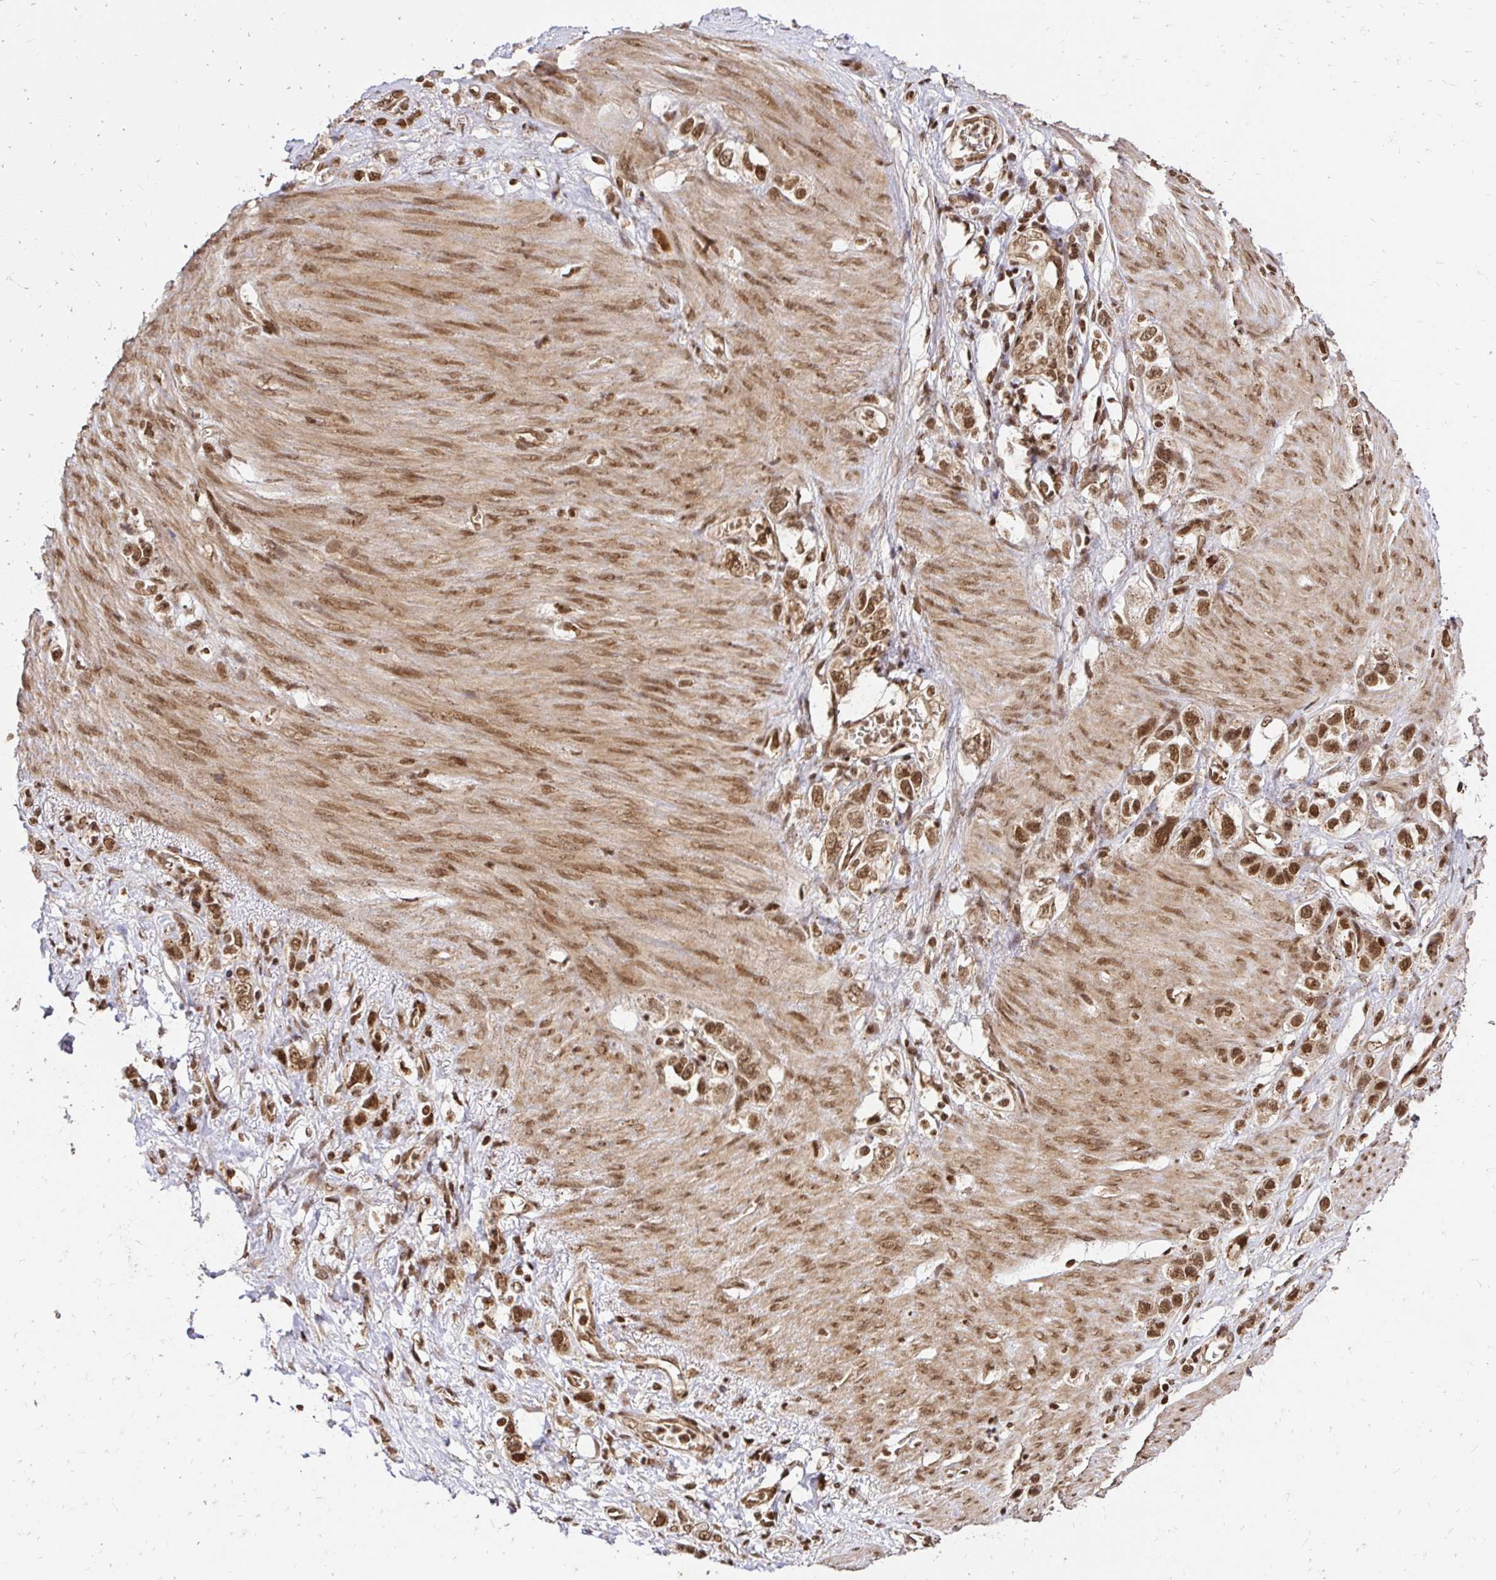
{"staining": {"intensity": "moderate", "quantity": ">75%", "location": "cytoplasmic/membranous,nuclear"}, "tissue": "stomach cancer", "cell_type": "Tumor cells", "image_type": "cancer", "snomed": [{"axis": "morphology", "description": "Adenocarcinoma, NOS"}, {"axis": "topography", "description": "Stomach"}], "caption": "Tumor cells exhibit moderate cytoplasmic/membranous and nuclear staining in approximately >75% of cells in stomach adenocarcinoma.", "gene": "GLYR1", "patient": {"sex": "female", "age": 65}}